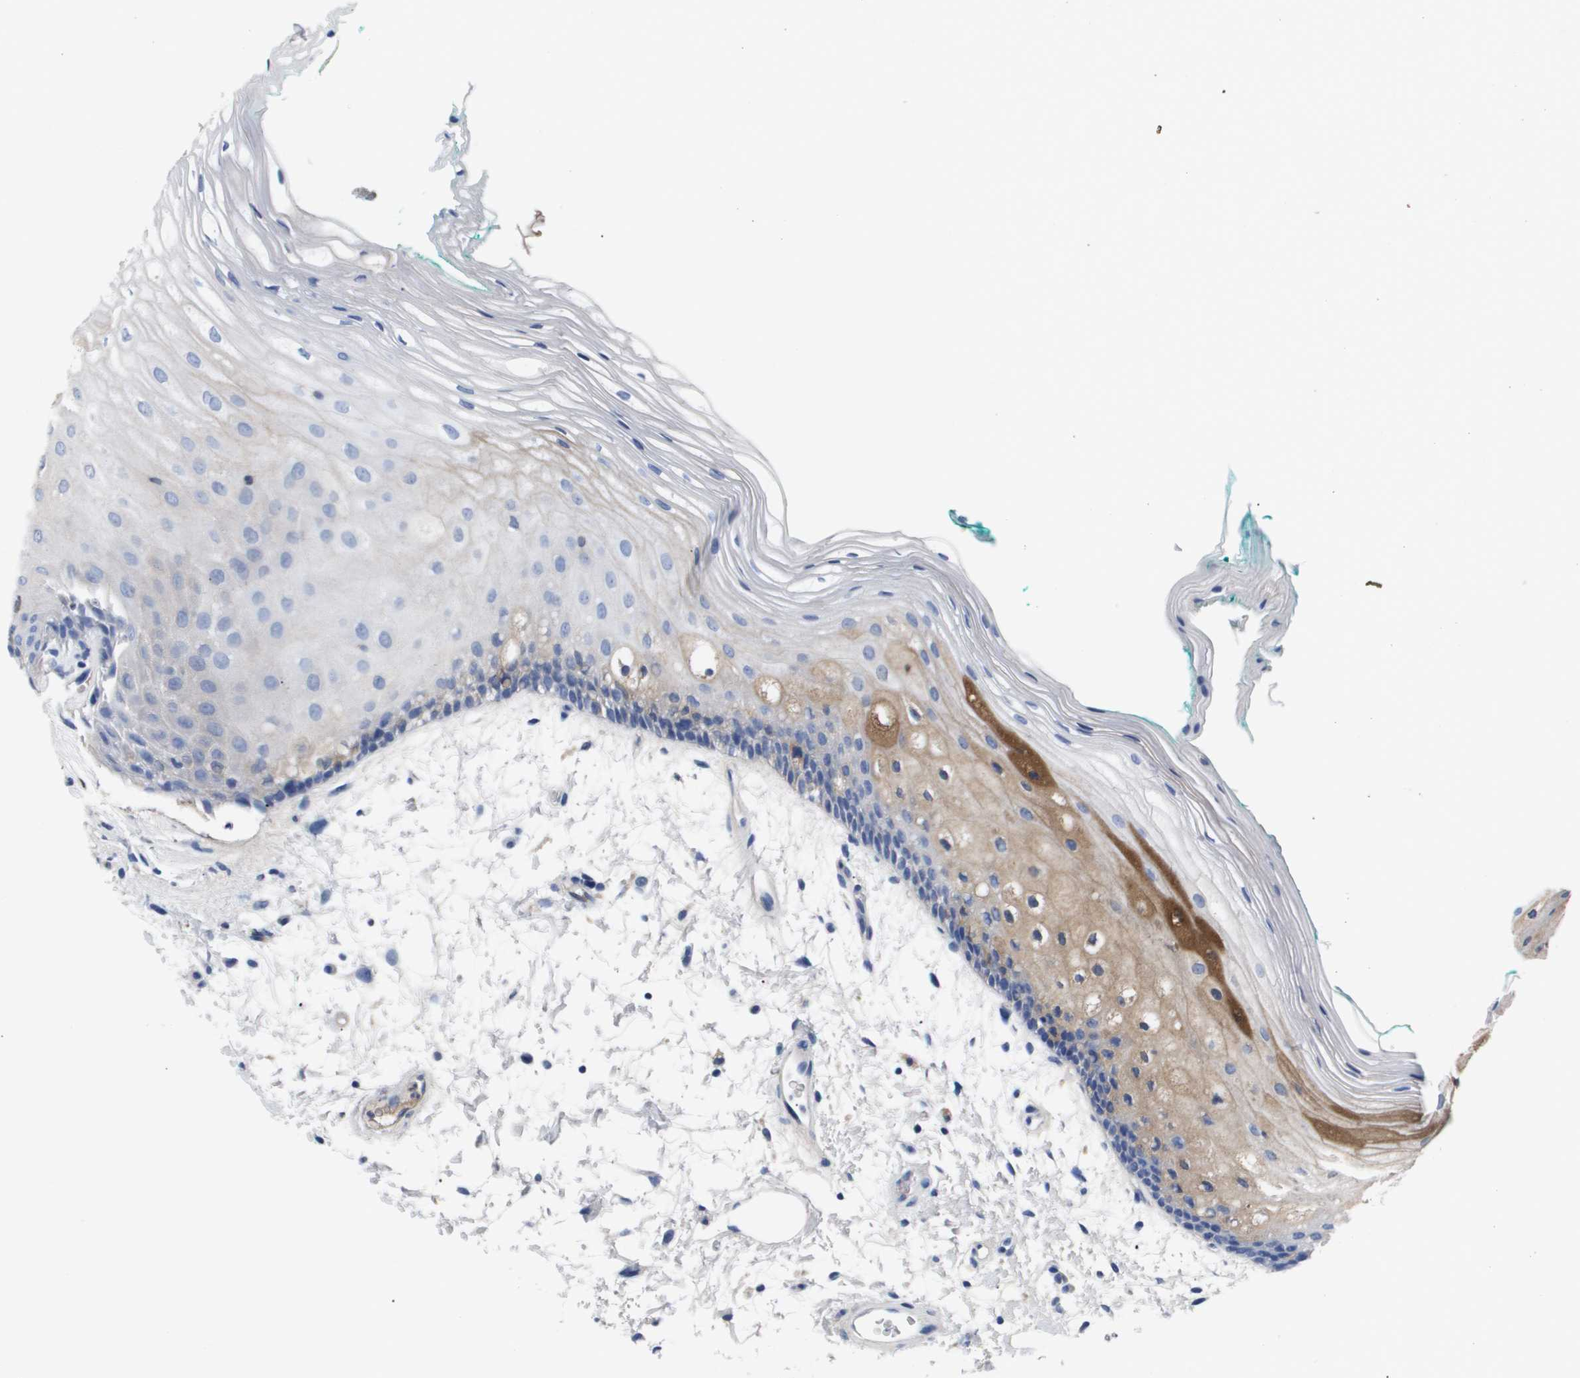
{"staining": {"intensity": "moderate", "quantity": "<25%", "location": "cytoplasmic/membranous"}, "tissue": "oral mucosa", "cell_type": "Squamous epithelial cells", "image_type": "normal", "snomed": [{"axis": "morphology", "description": "Normal tissue, NOS"}, {"axis": "topography", "description": "Skeletal muscle"}, {"axis": "topography", "description": "Oral tissue"}, {"axis": "topography", "description": "Peripheral nerve tissue"}], "caption": "Immunohistochemistry (IHC) staining of normal oral mucosa, which shows low levels of moderate cytoplasmic/membranous staining in approximately <25% of squamous epithelial cells indicating moderate cytoplasmic/membranous protein expression. The staining was performed using DAB (brown) for protein detection and nuclei were counterstained in hematoxylin (blue).", "gene": "SERPINA6", "patient": {"sex": "female", "age": 84}}